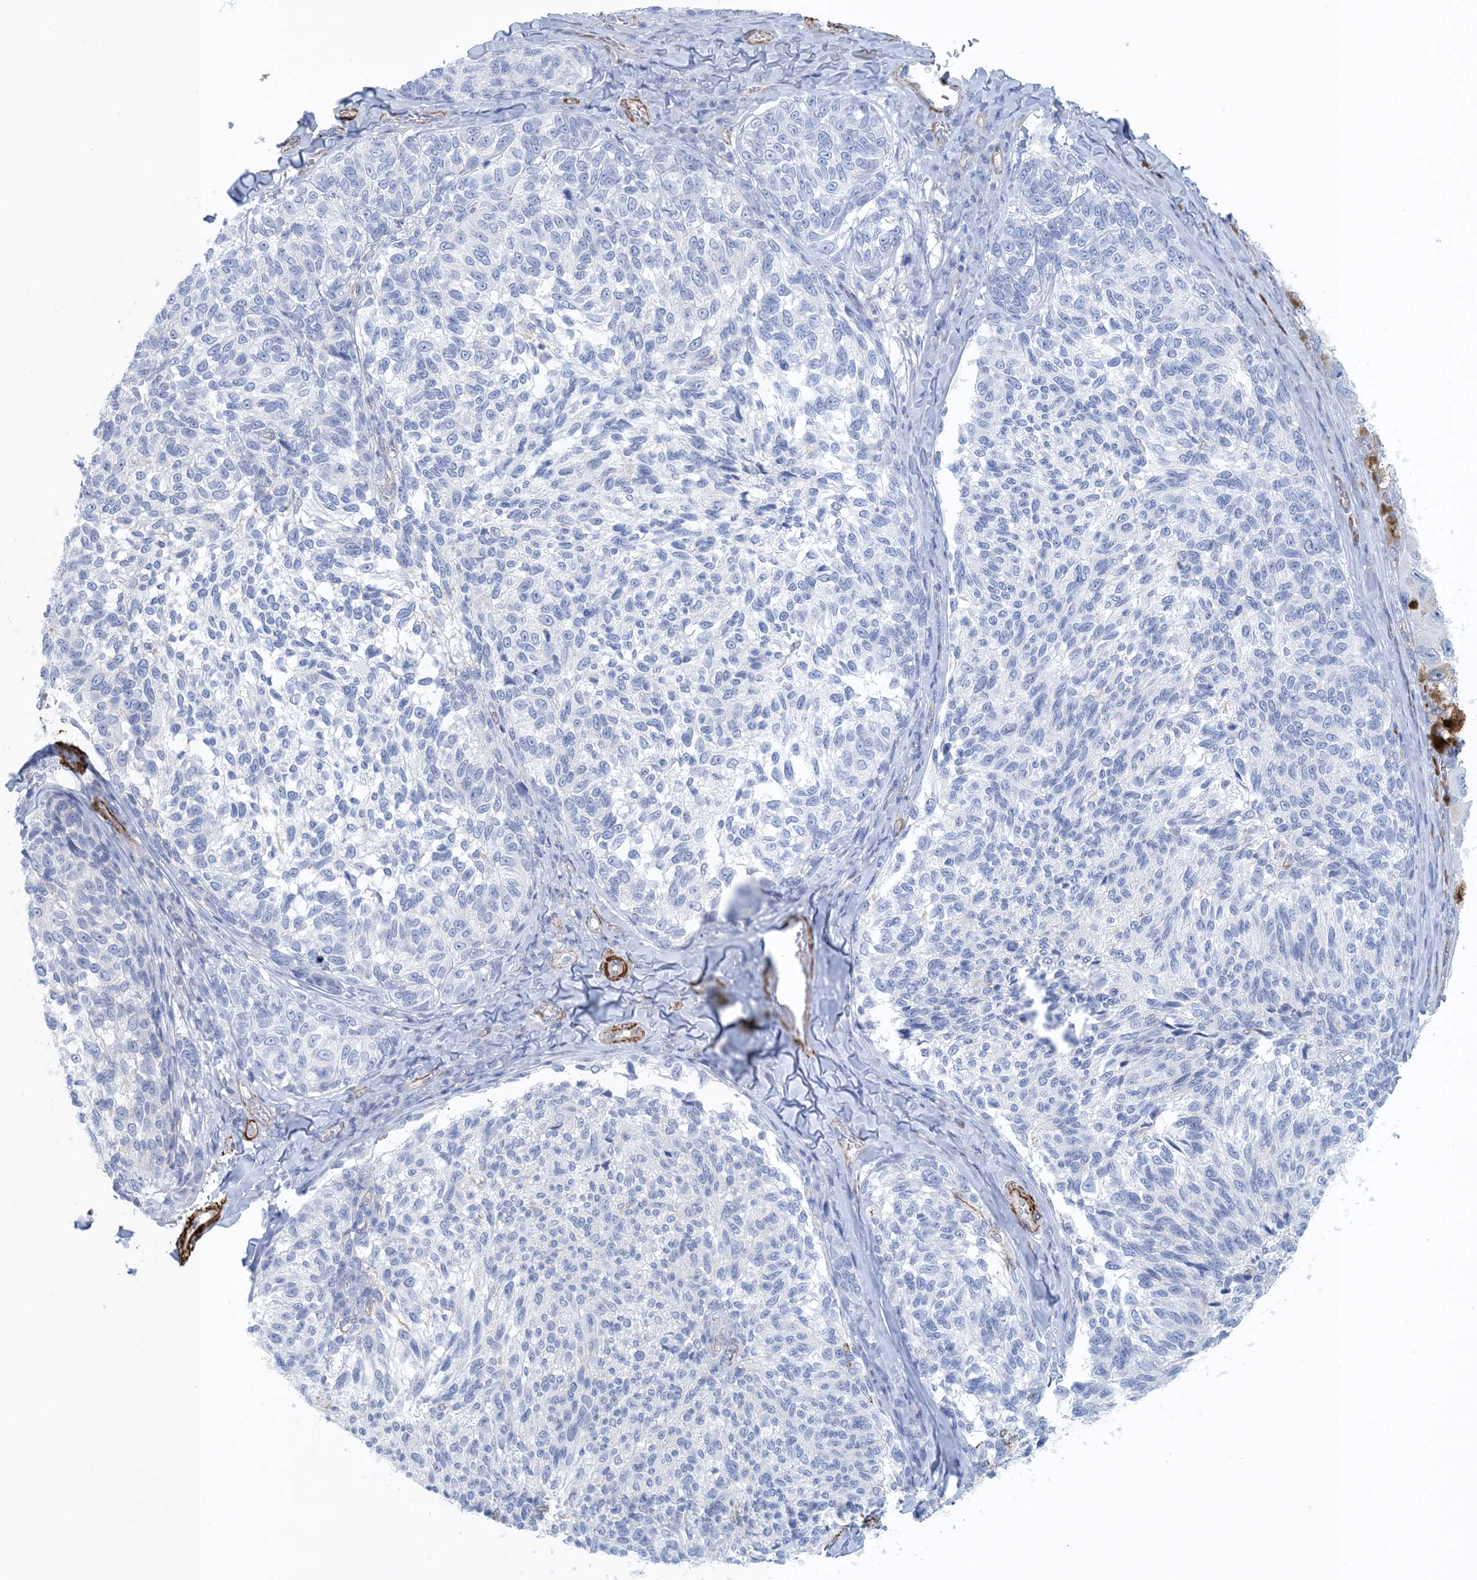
{"staining": {"intensity": "negative", "quantity": "none", "location": "none"}, "tissue": "melanoma", "cell_type": "Tumor cells", "image_type": "cancer", "snomed": [{"axis": "morphology", "description": "Malignant melanoma, NOS"}, {"axis": "topography", "description": "Skin"}], "caption": "High power microscopy micrograph of an IHC micrograph of malignant melanoma, revealing no significant positivity in tumor cells.", "gene": "SHANK1", "patient": {"sex": "female", "age": 73}}